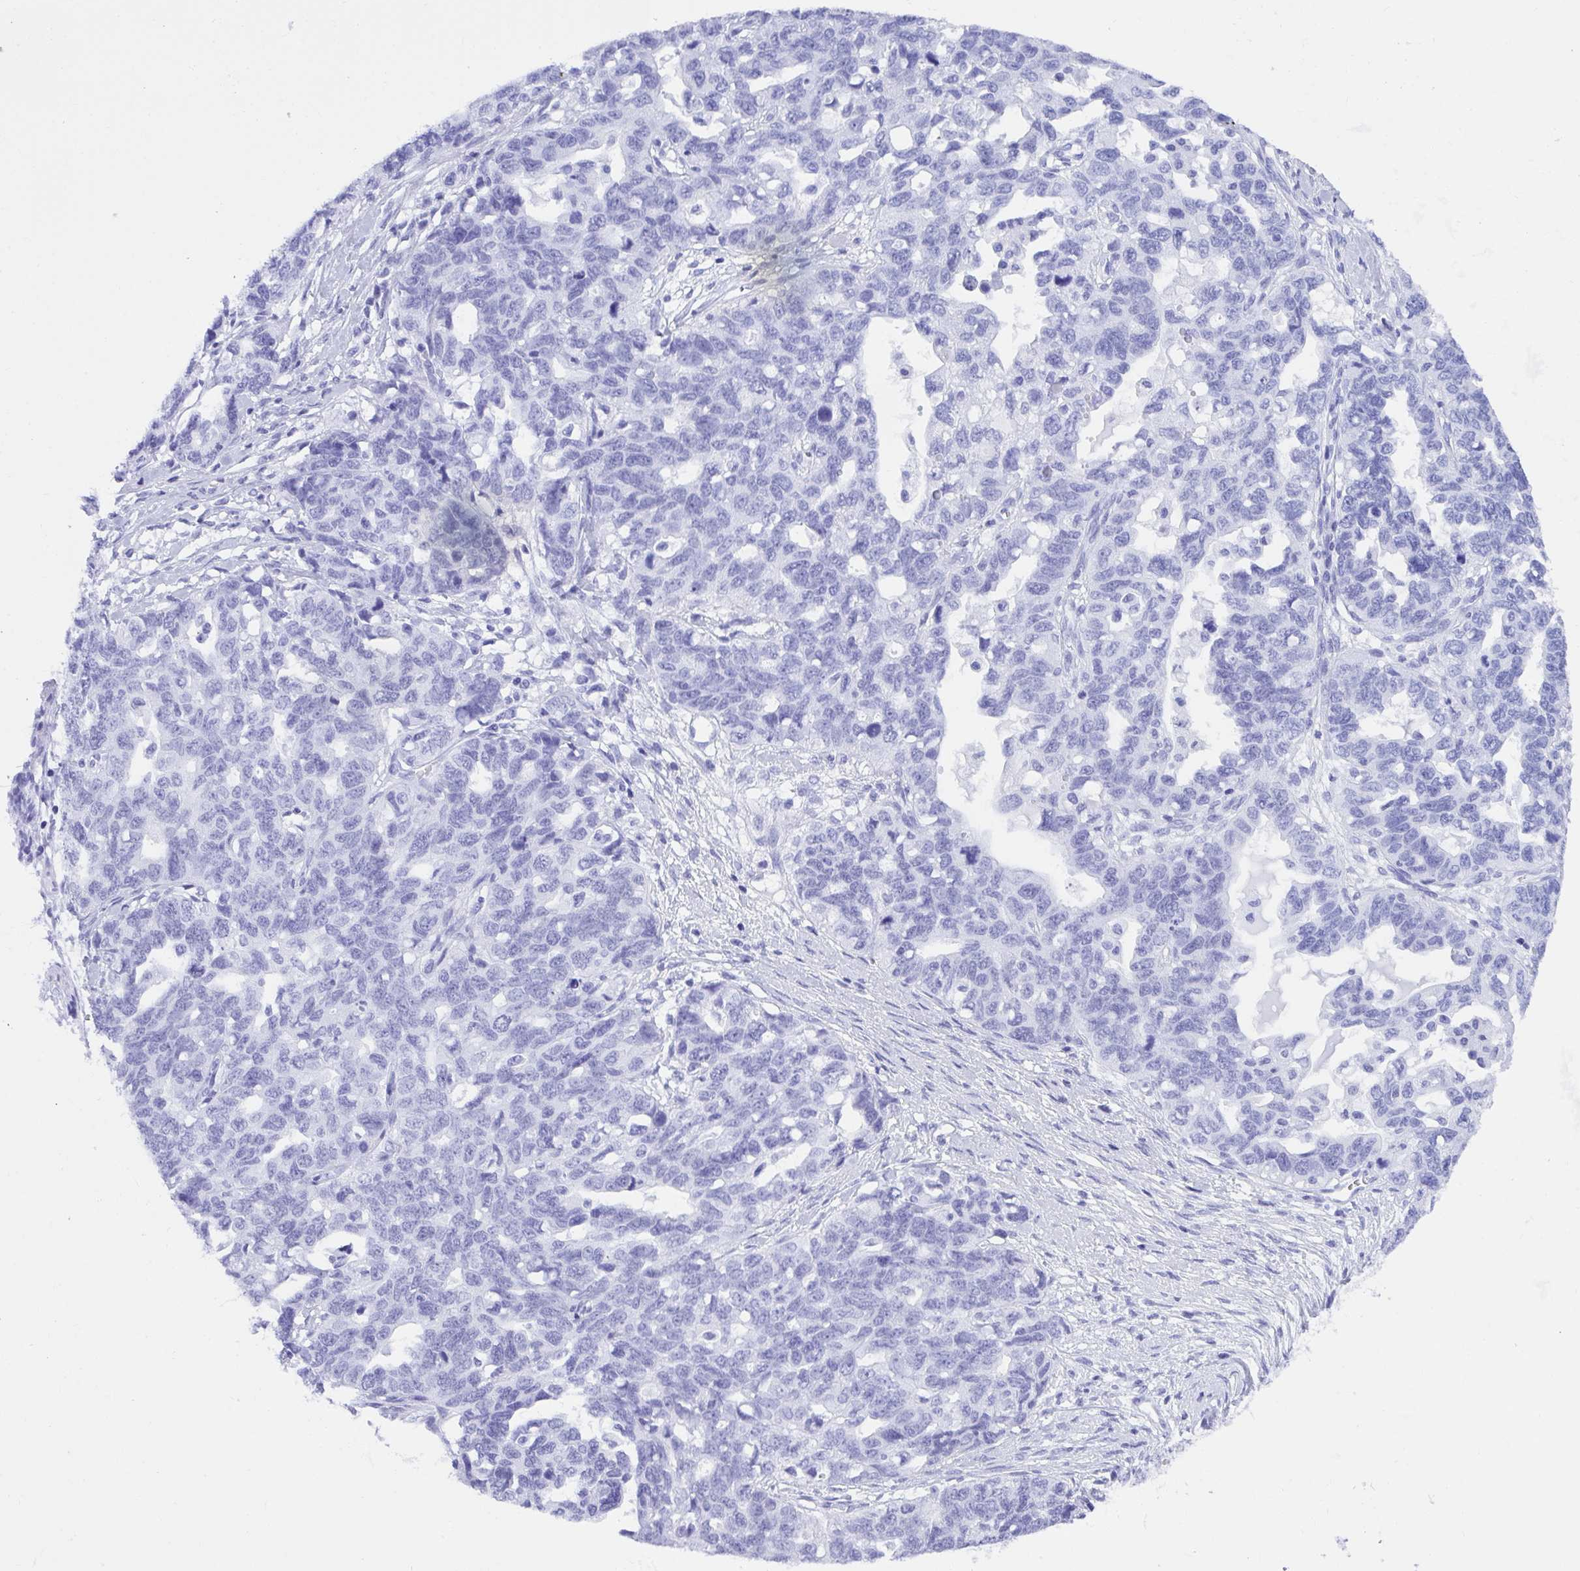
{"staining": {"intensity": "negative", "quantity": "none", "location": "none"}, "tissue": "ovarian cancer", "cell_type": "Tumor cells", "image_type": "cancer", "snomed": [{"axis": "morphology", "description": "Cystadenocarcinoma, serous, NOS"}, {"axis": "topography", "description": "Ovary"}], "caption": "High magnification brightfield microscopy of ovarian cancer (serous cystadenocarcinoma) stained with DAB (brown) and counterstained with hematoxylin (blue): tumor cells show no significant positivity.", "gene": "ANK1", "patient": {"sex": "female", "age": 69}}